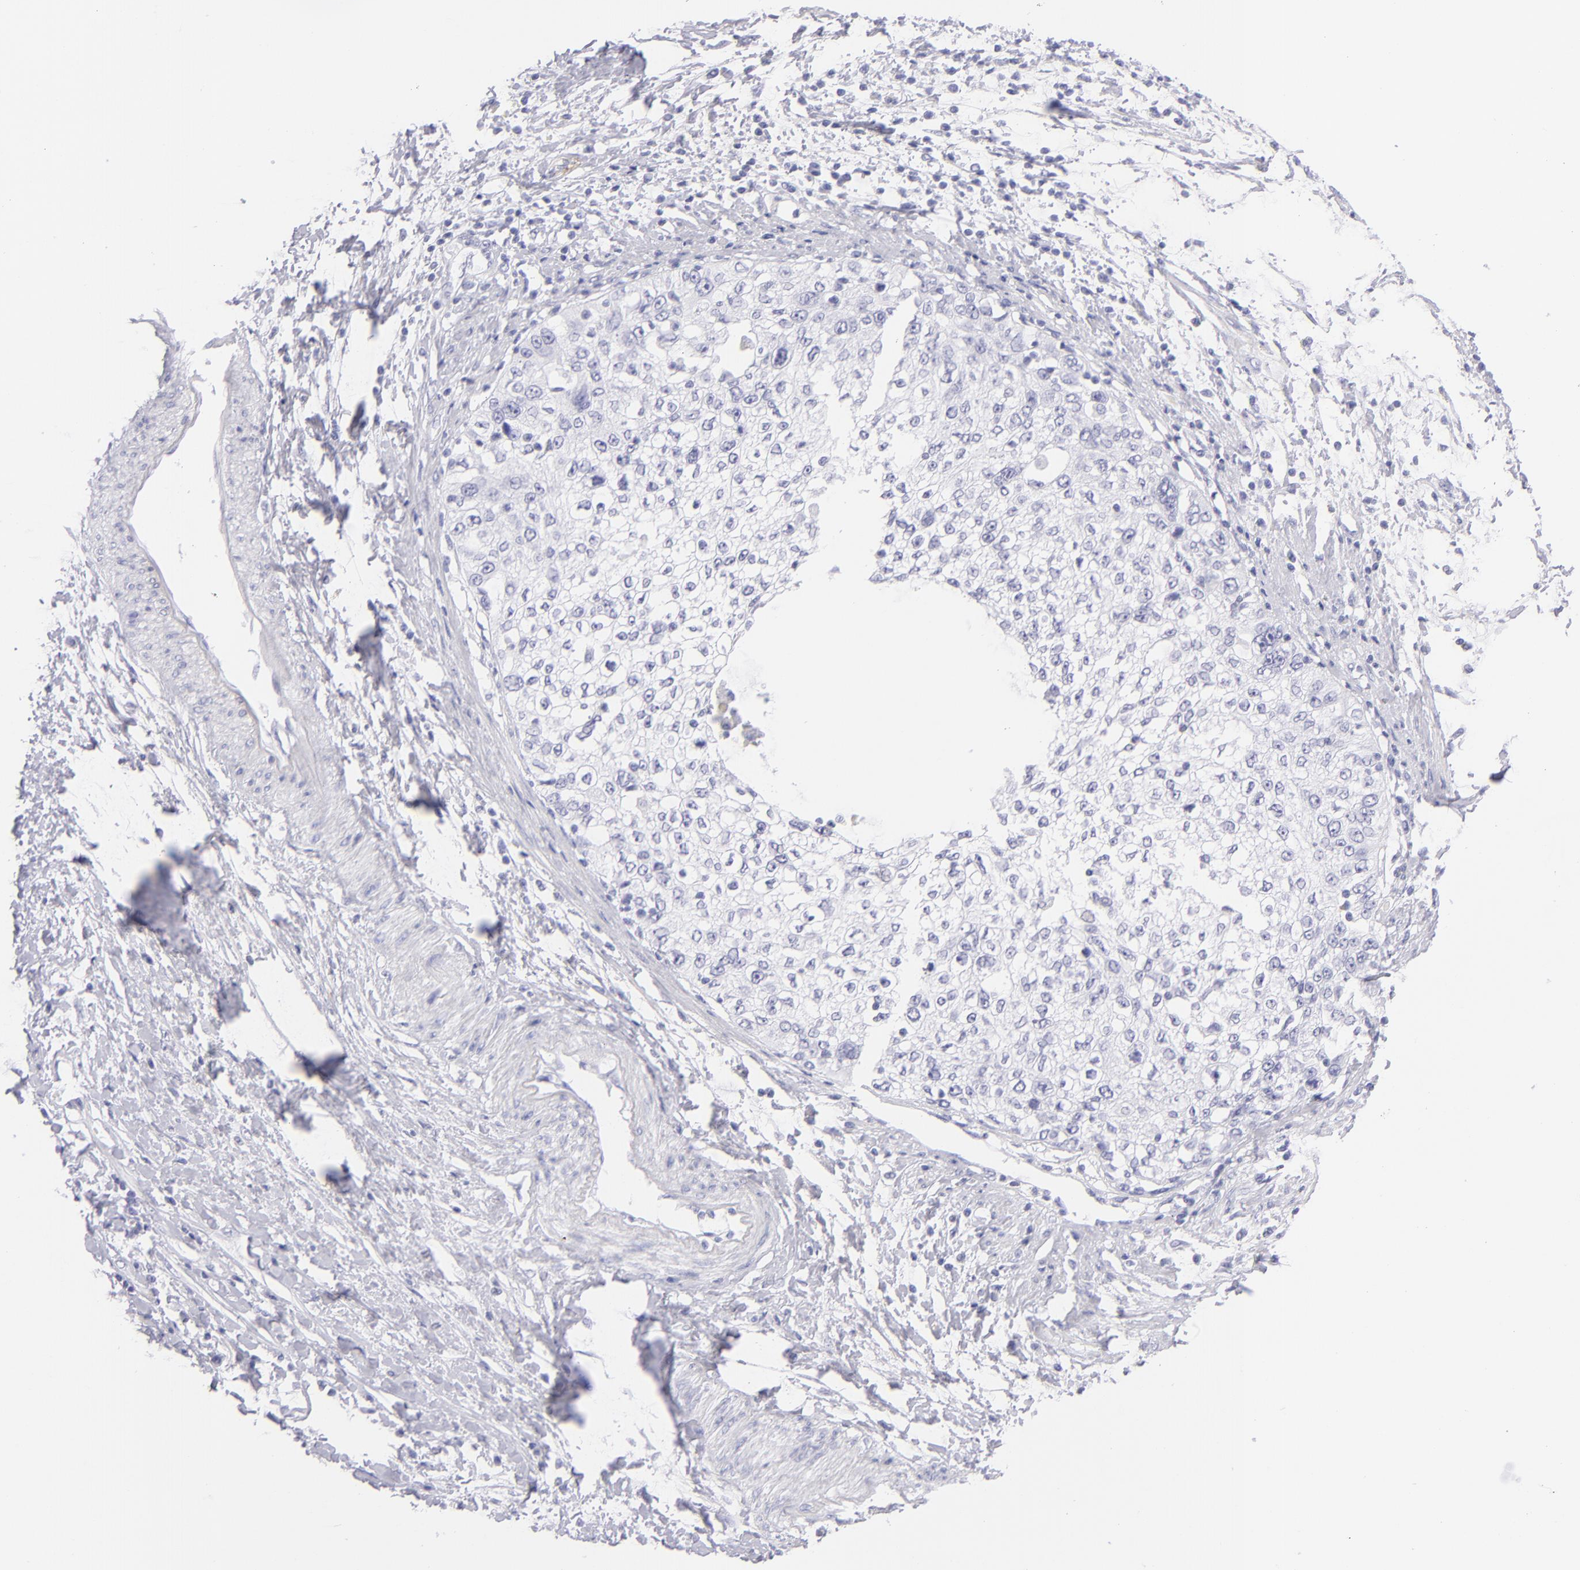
{"staining": {"intensity": "negative", "quantity": "none", "location": "none"}, "tissue": "cervical cancer", "cell_type": "Tumor cells", "image_type": "cancer", "snomed": [{"axis": "morphology", "description": "Squamous cell carcinoma, NOS"}, {"axis": "topography", "description": "Cervix"}], "caption": "Immunohistochemistry (IHC) photomicrograph of human squamous cell carcinoma (cervical) stained for a protein (brown), which demonstrates no staining in tumor cells.", "gene": "PRPH", "patient": {"sex": "female", "age": 57}}